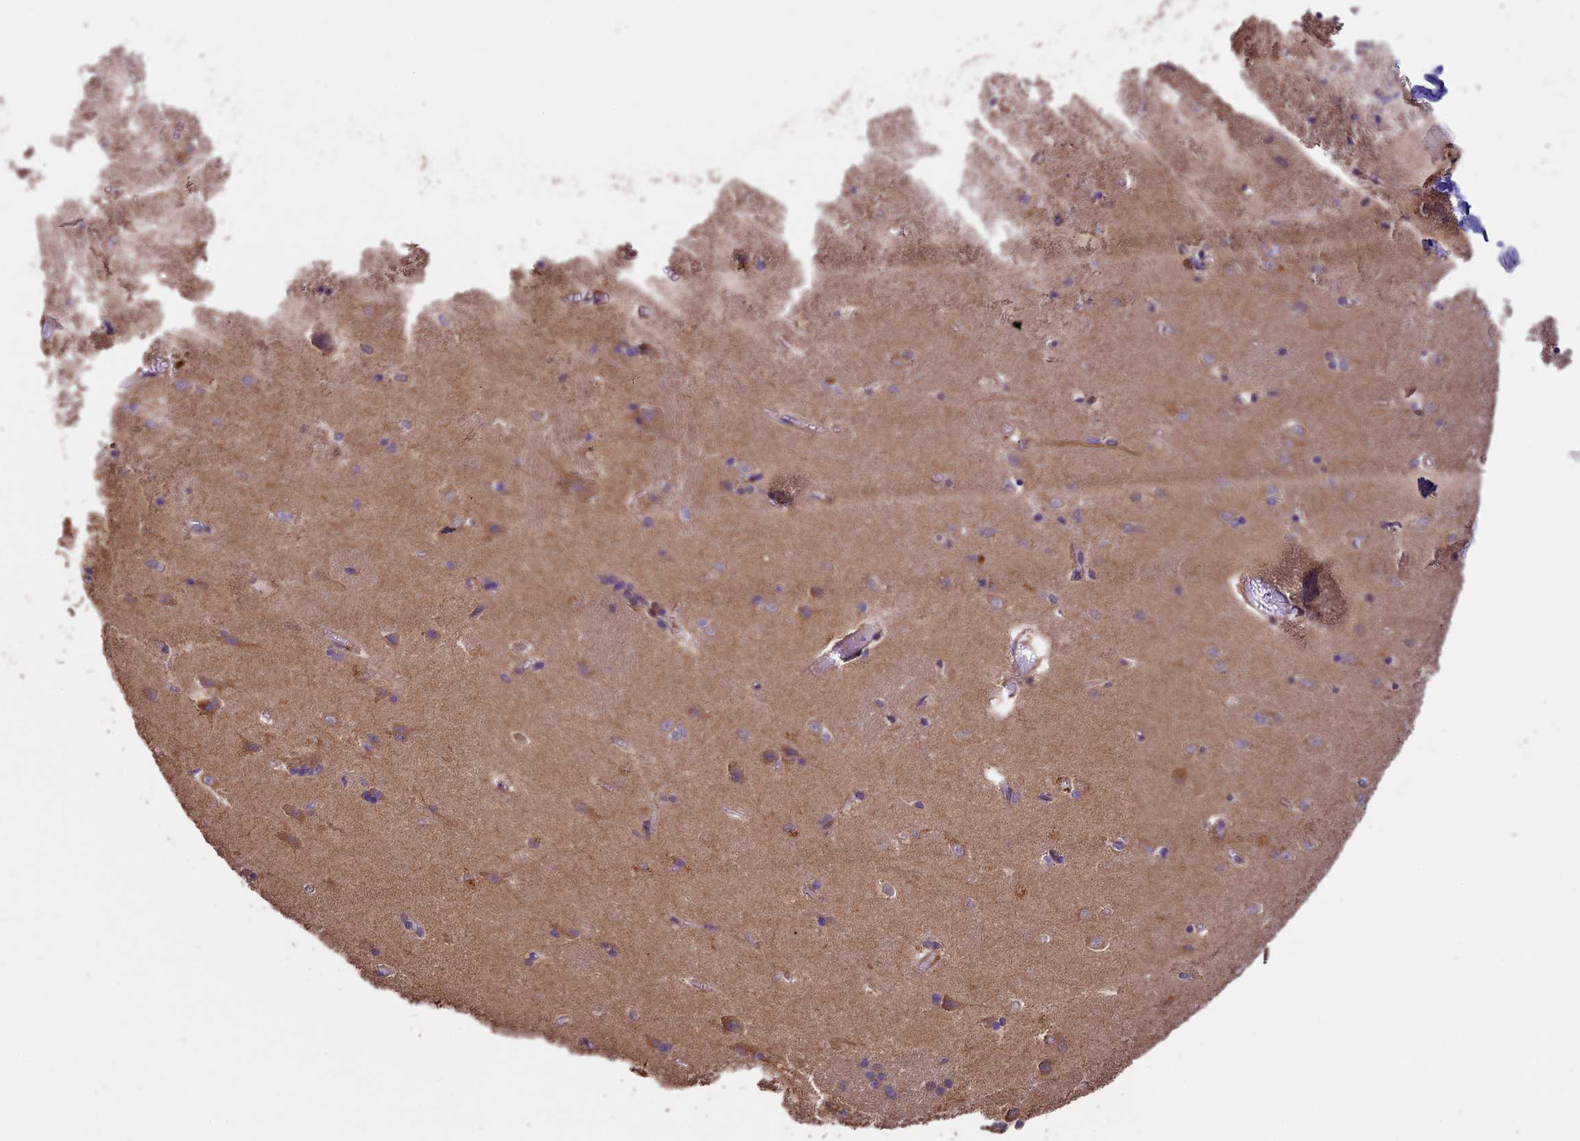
{"staining": {"intensity": "moderate", "quantity": "<25%", "location": "cytoplasmic/membranous"}, "tissue": "caudate", "cell_type": "Glial cells", "image_type": "normal", "snomed": [{"axis": "morphology", "description": "Normal tissue, NOS"}, {"axis": "topography", "description": "Lateral ventricle wall"}], "caption": "An image of human caudate stained for a protein shows moderate cytoplasmic/membranous brown staining in glial cells. (DAB (3,3'-diaminobenzidine) IHC, brown staining for protein, blue staining for nuclei).", "gene": "SBNO2", "patient": {"sex": "male", "age": 37}}